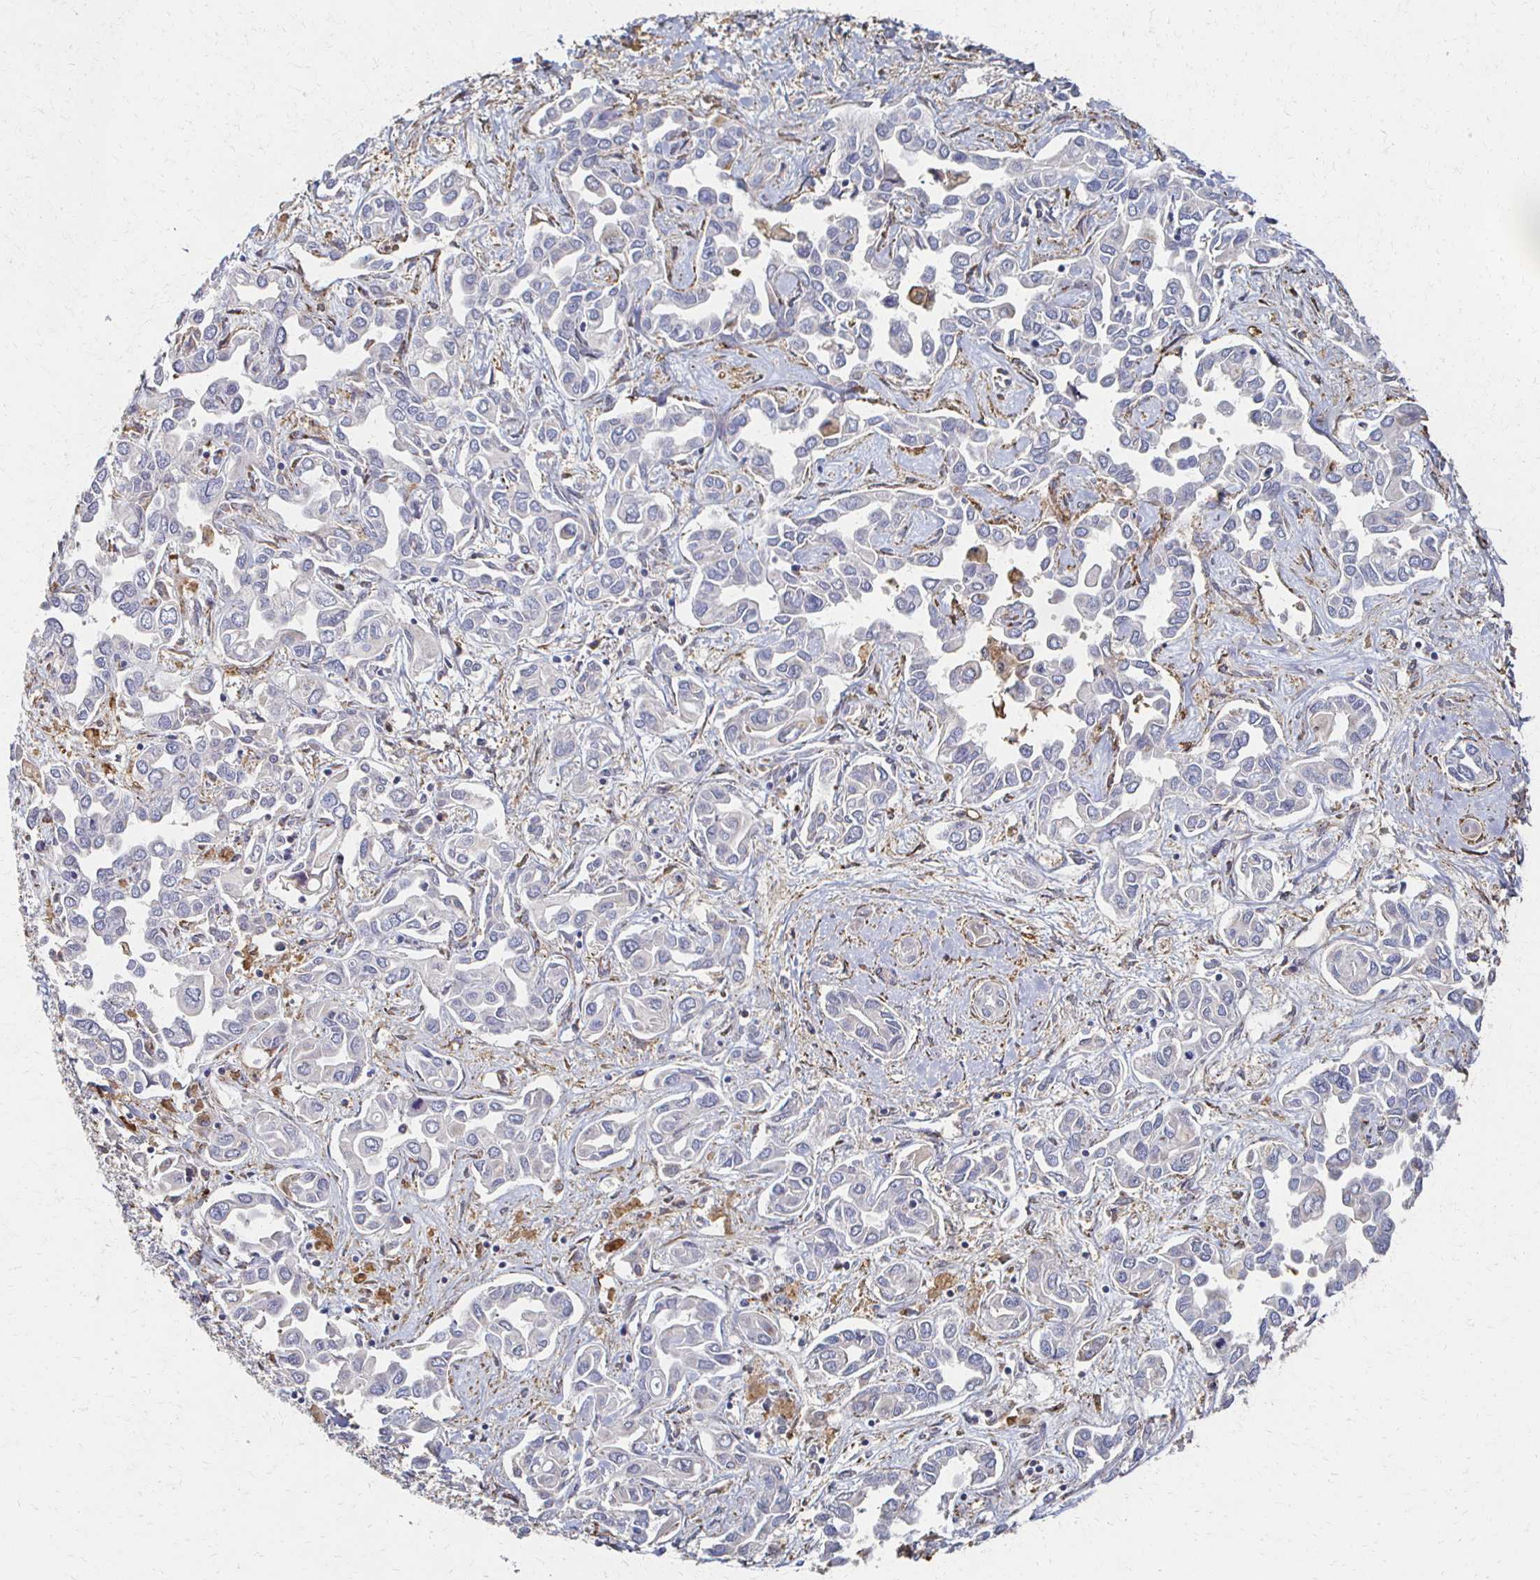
{"staining": {"intensity": "negative", "quantity": "none", "location": "none"}, "tissue": "liver cancer", "cell_type": "Tumor cells", "image_type": "cancer", "snomed": [{"axis": "morphology", "description": "Cholangiocarcinoma"}, {"axis": "topography", "description": "Liver"}], "caption": "A high-resolution histopathology image shows immunohistochemistry (IHC) staining of liver cholangiocarcinoma, which exhibits no significant expression in tumor cells.", "gene": "CX3CR1", "patient": {"sex": "female", "age": 64}}